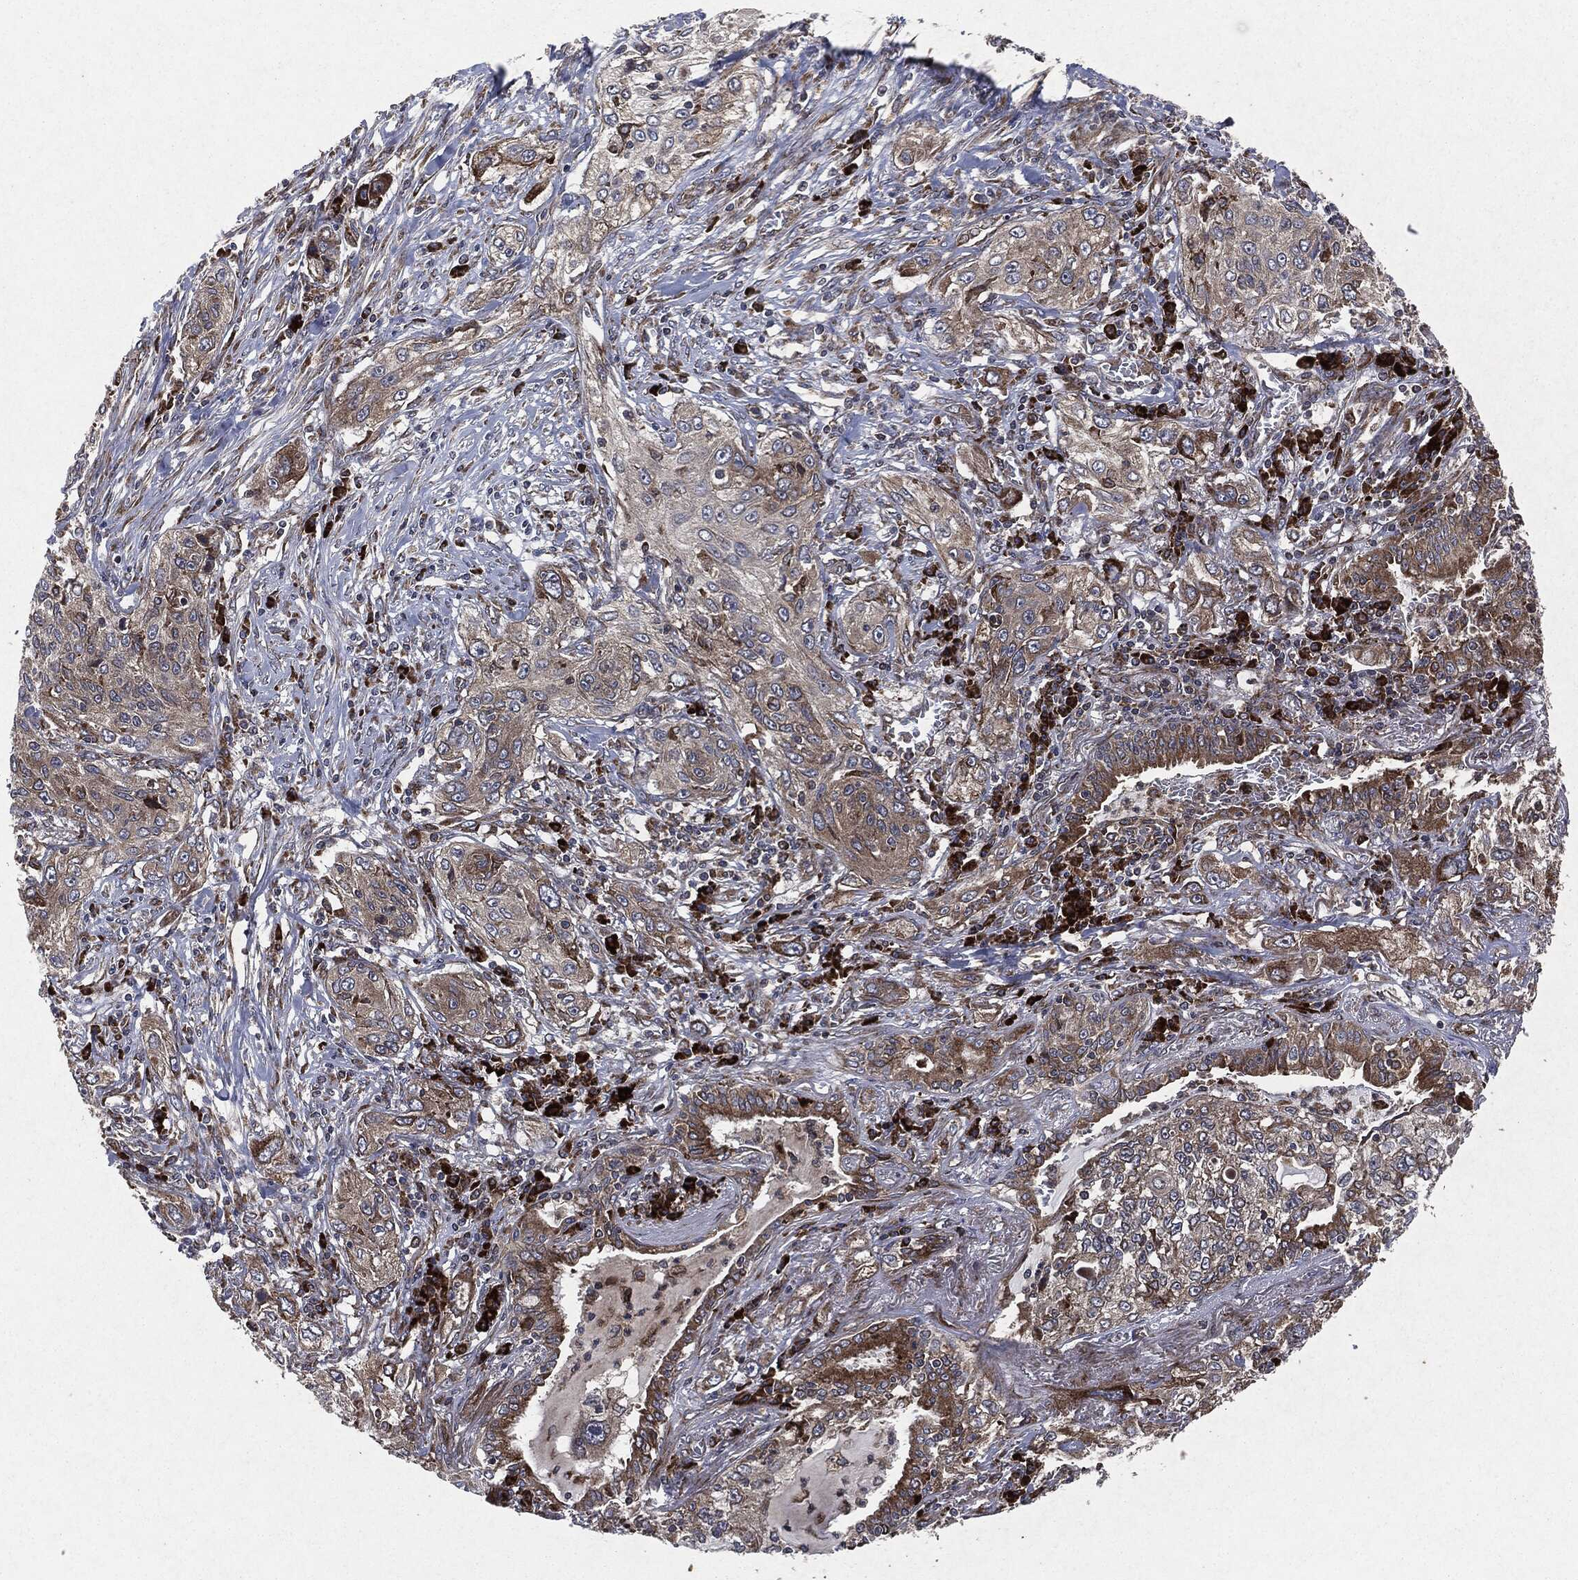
{"staining": {"intensity": "strong", "quantity": "<25%", "location": "cytoplasmic/membranous"}, "tissue": "lung cancer", "cell_type": "Tumor cells", "image_type": "cancer", "snomed": [{"axis": "morphology", "description": "Squamous cell carcinoma, NOS"}, {"axis": "topography", "description": "Lung"}], "caption": "Immunohistochemical staining of human lung cancer (squamous cell carcinoma) exhibits medium levels of strong cytoplasmic/membranous protein staining in approximately <25% of tumor cells.", "gene": "RAF1", "patient": {"sex": "female", "age": 69}}